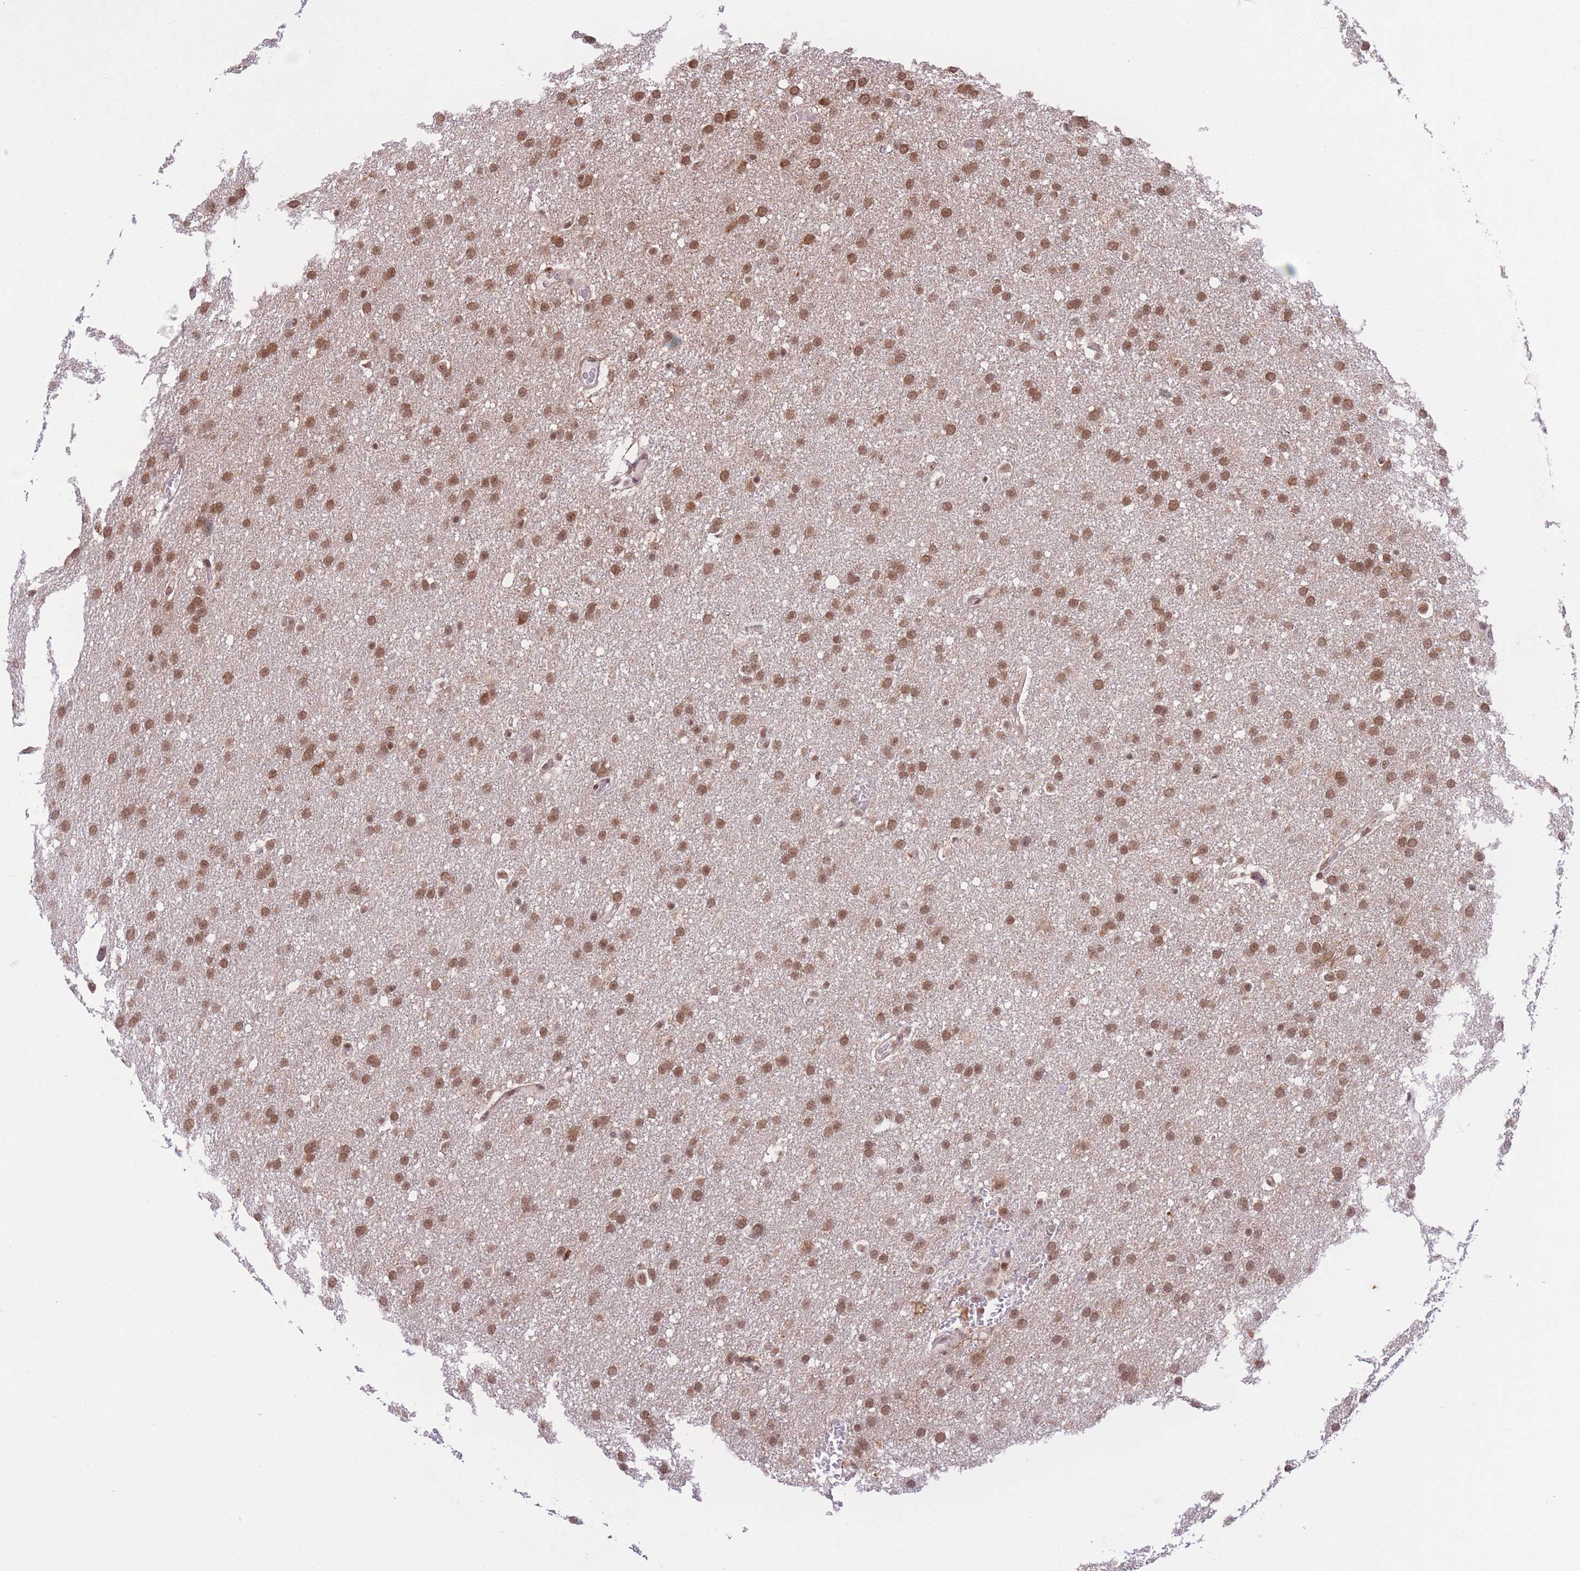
{"staining": {"intensity": "moderate", "quantity": ">75%", "location": "nuclear"}, "tissue": "glioma", "cell_type": "Tumor cells", "image_type": "cancer", "snomed": [{"axis": "morphology", "description": "Glioma, malignant, High grade"}, {"axis": "topography", "description": "Cerebral cortex"}], "caption": "A brown stain shows moderate nuclear positivity of a protein in high-grade glioma (malignant) tumor cells. (IHC, brightfield microscopy, high magnification).", "gene": "PCIF1", "patient": {"sex": "female", "age": 36}}